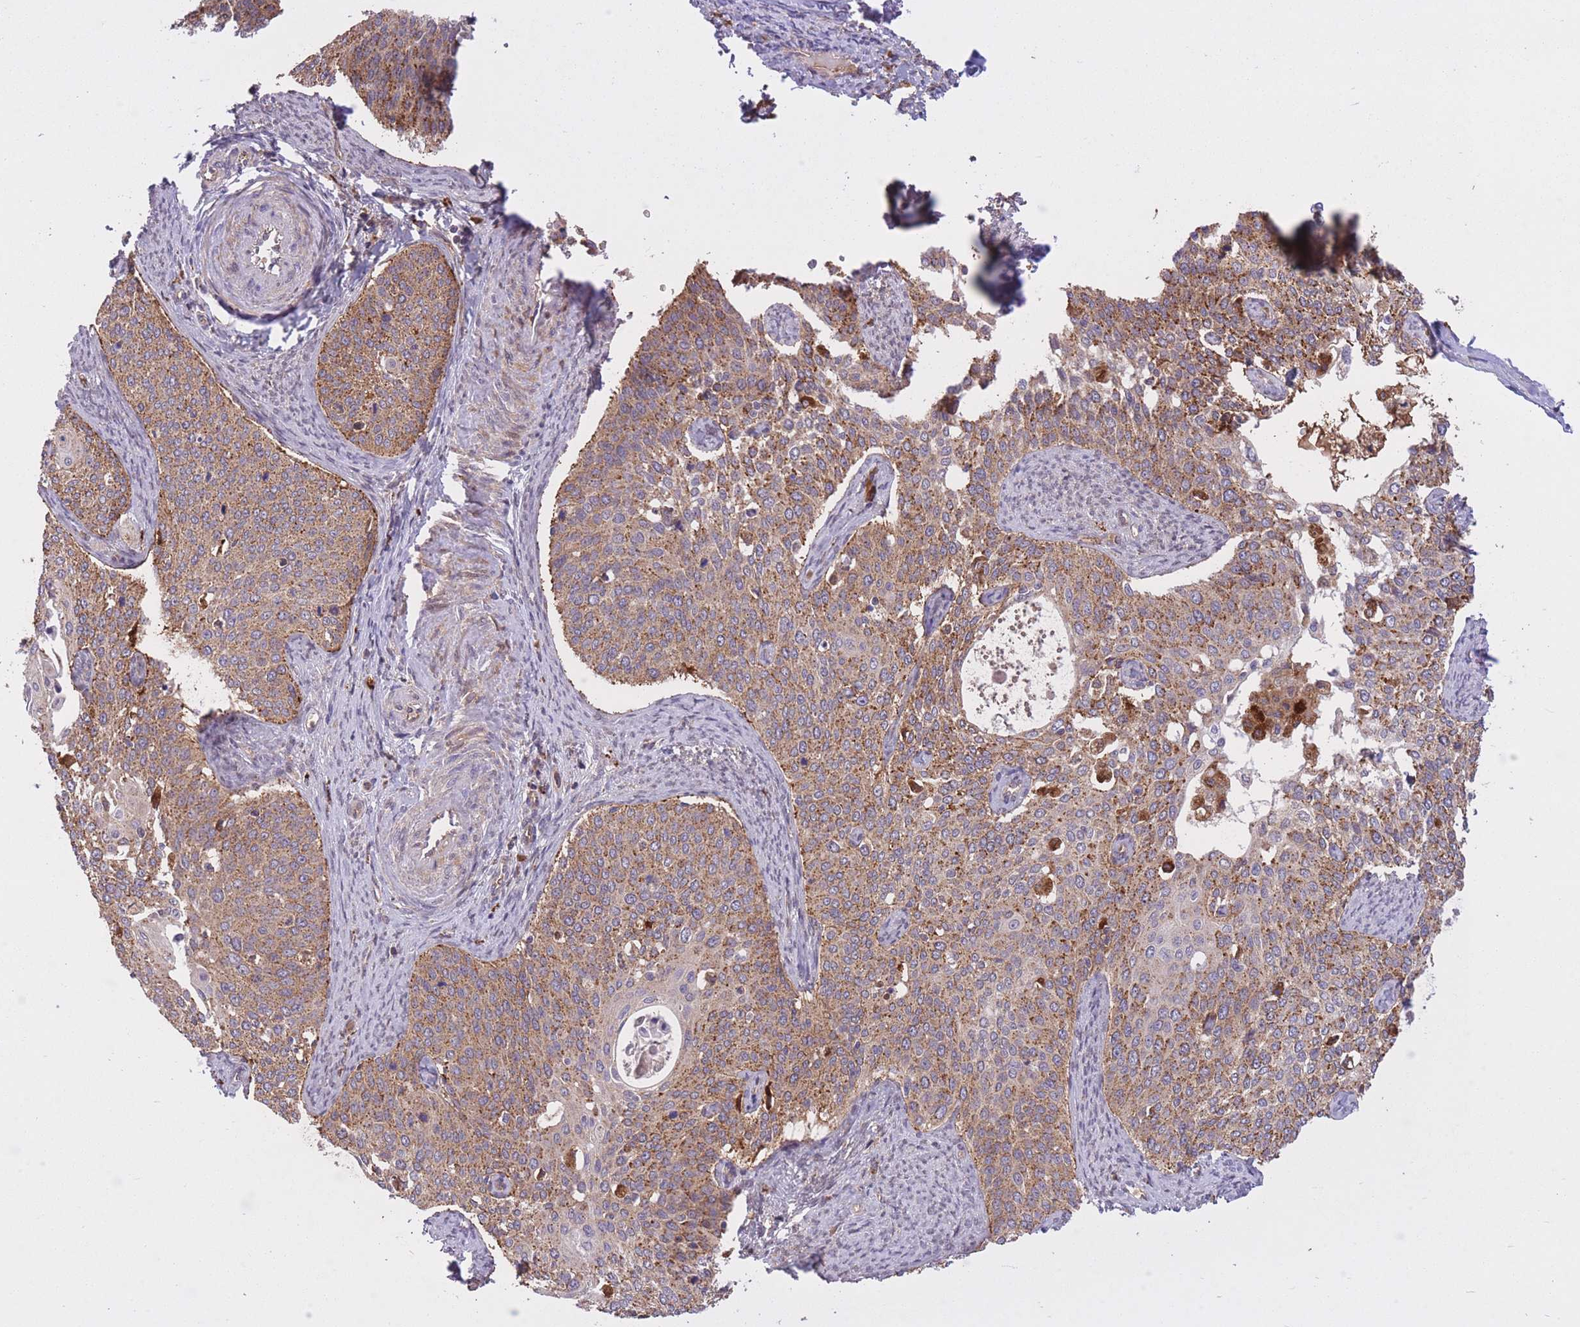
{"staining": {"intensity": "moderate", "quantity": ">75%", "location": "cytoplasmic/membranous"}, "tissue": "cervical cancer", "cell_type": "Tumor cells", "image_type": "cancer", "snomed": [{"axis": "morphology", "description": "Squamous cell carcinoma, NOS"}, {"axis": "topography", "description": "Cervix"}], "caption": "Immunohistochemical staining of human squamous cell carcinoma (cervical) reveals moderate cytoplasmic/membranous protein positivity in approximately >75% of tumor cells.", "gene": "POLR3F", "patient": {"sex": "female", "age": 44}}